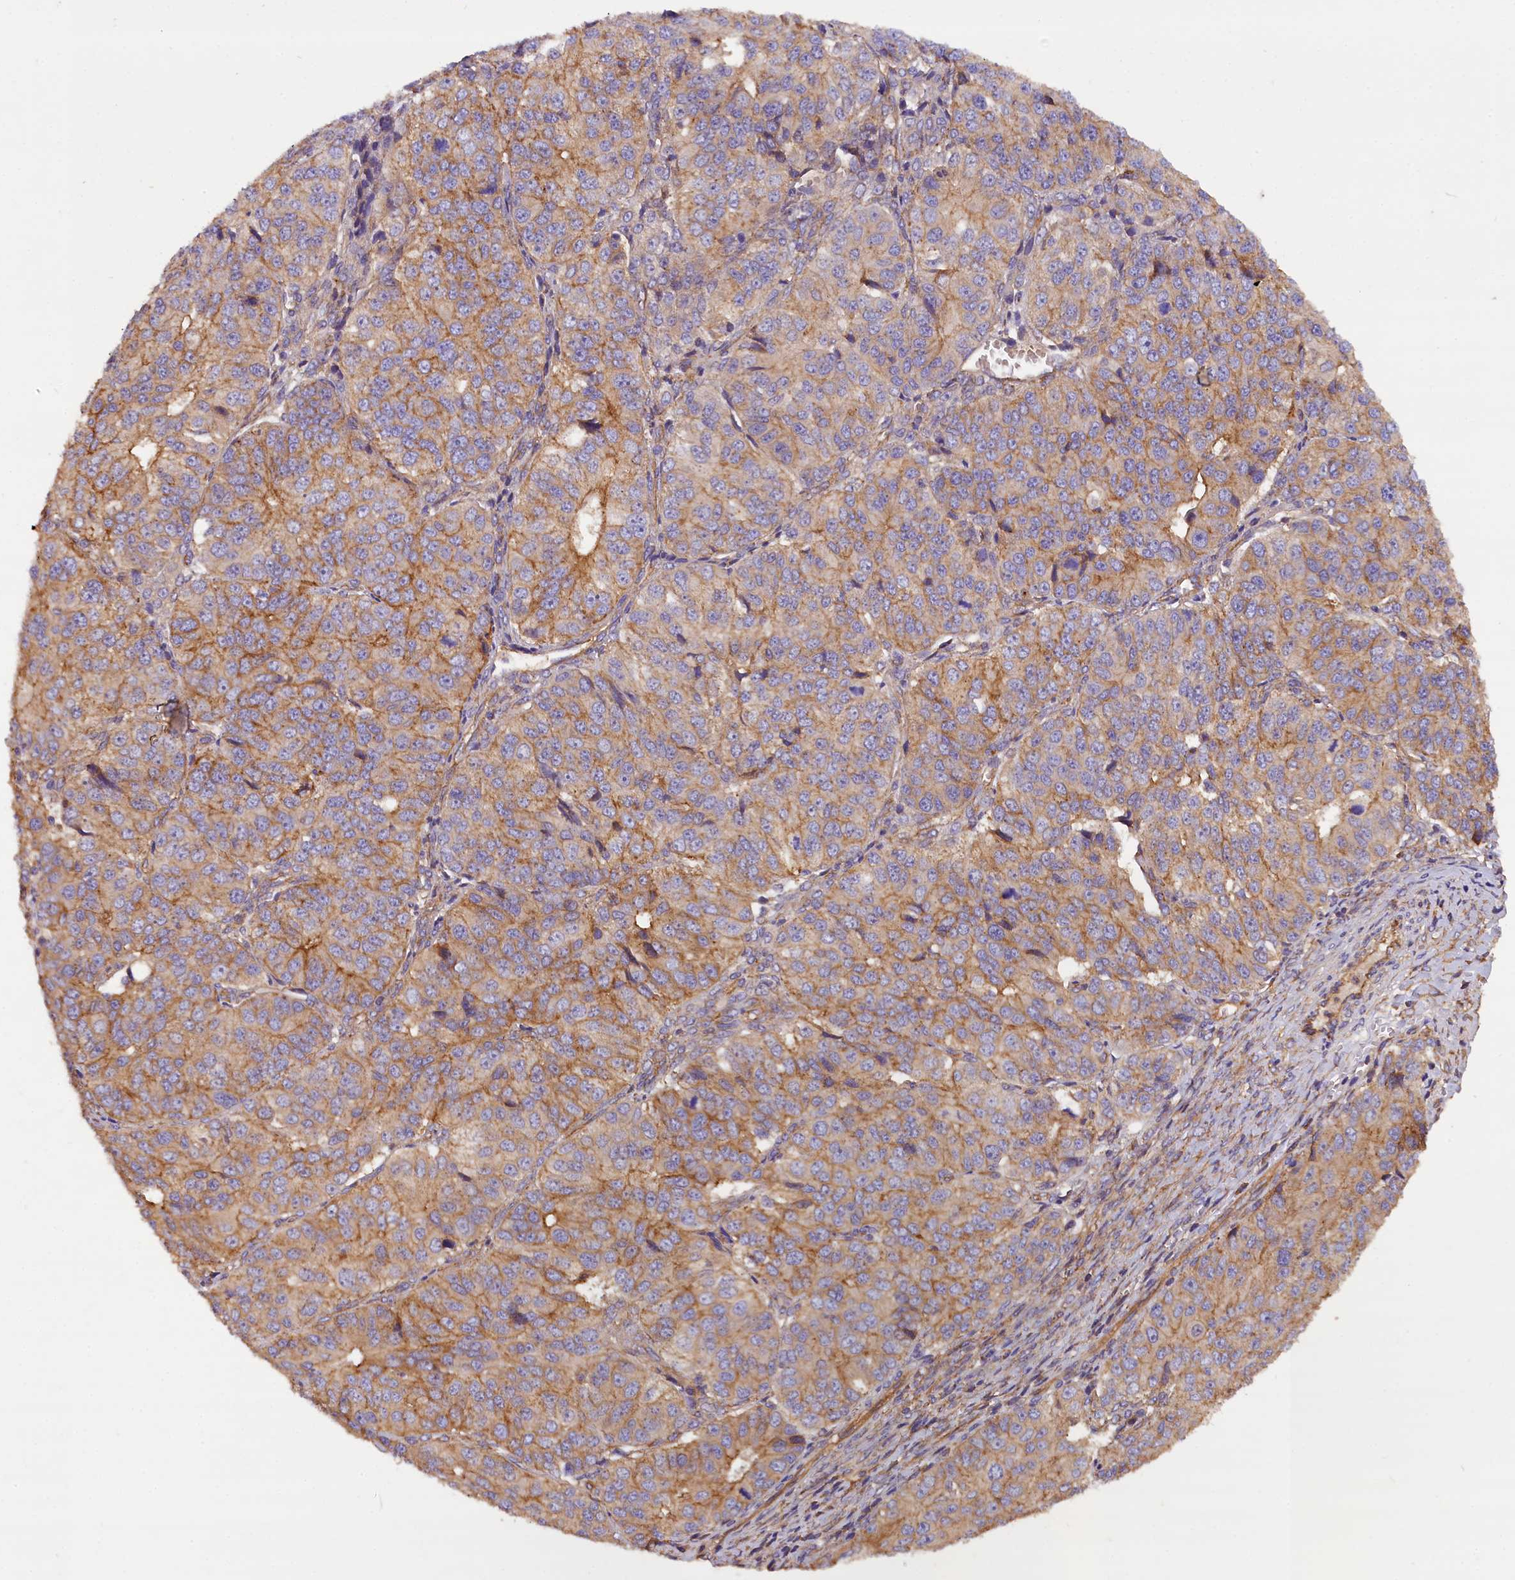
{"staining": {"intensity": "moderate", "quantity": ">75%", "location": "cytoplasmic/membranous"}, "tissue": "ovarian cancer", "cell_type": "Tumor cells", "image_type": "cancer", "snomed": [{"axis": "morphology", "description": "Carcinoma, endometroid"}, {"axis": "topography", "description": "Ovary"}], "caption": "A brown stain highlights moderate cytoplasmic/membranous staining of a protein in ovarian endometroid carcinoma tumor cells. The protein of interest is shown in brown color, while the nuclei are stained blue.", "gene": "ERMARD", "patient": {"sex": "female", "age": 51}}